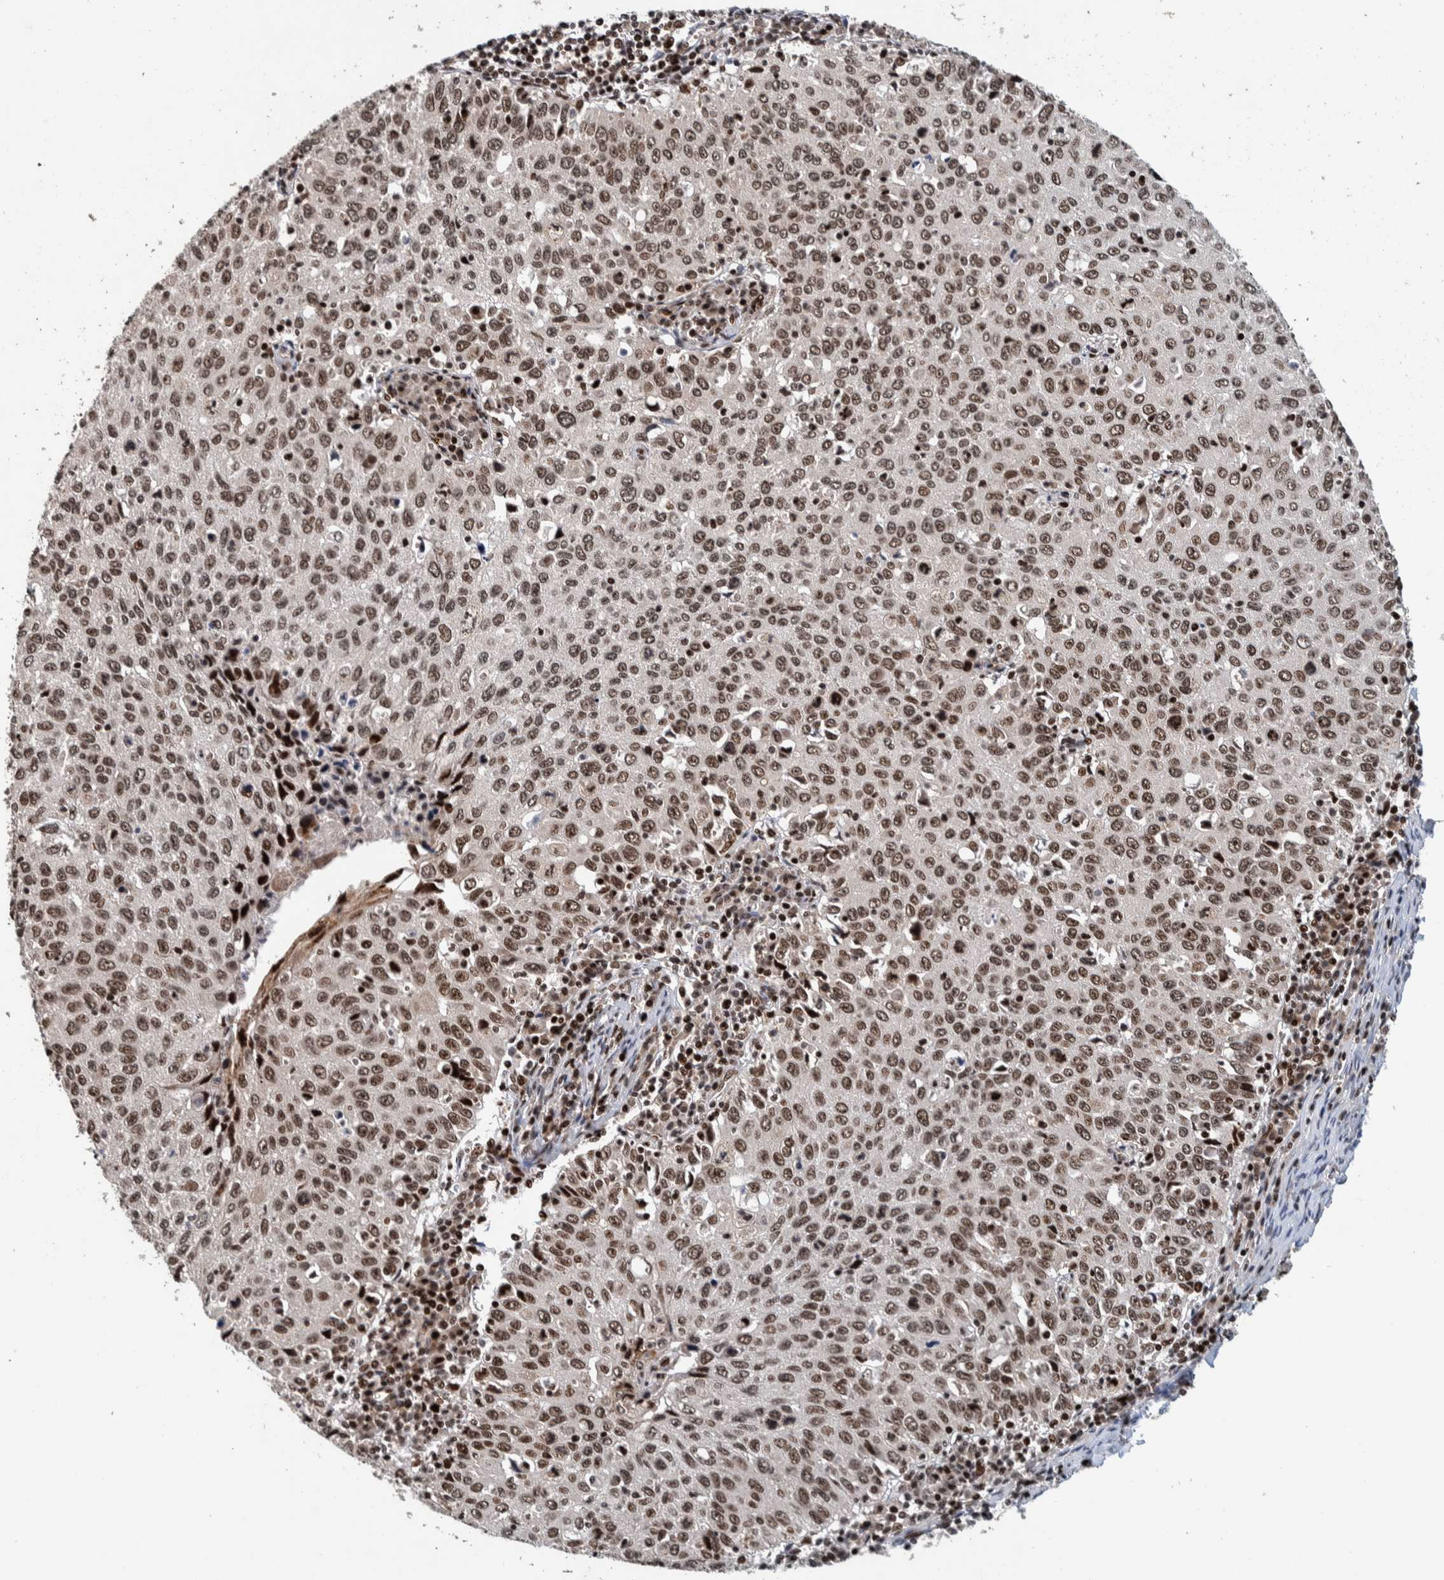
{"staining": {"intensity": "moderate", "quantity": ">75%", "location": "nuclear"}, "tissue": "cervical cancer", "cell_type": "Tumor cells", "image_type": "cancer", "snomed": [{"axis": "morphology", "description": "Squamous cell carcinoma, NOS"}, {"axis": "topography", "description": "Cervix"}], "caption": "Immunohistochemistry (IHC) of cervical squamous cell carcinoma demonstrates medium levels of moderate nuclear positivity in approximately >75% of tumor cells. The protein is stained brown, and the nuclei are stained in blue (DAB IHC with brightfield microscopy, high magnification).", "gene": "CHD4", "patient": {"sex": "female", "age": 53}}